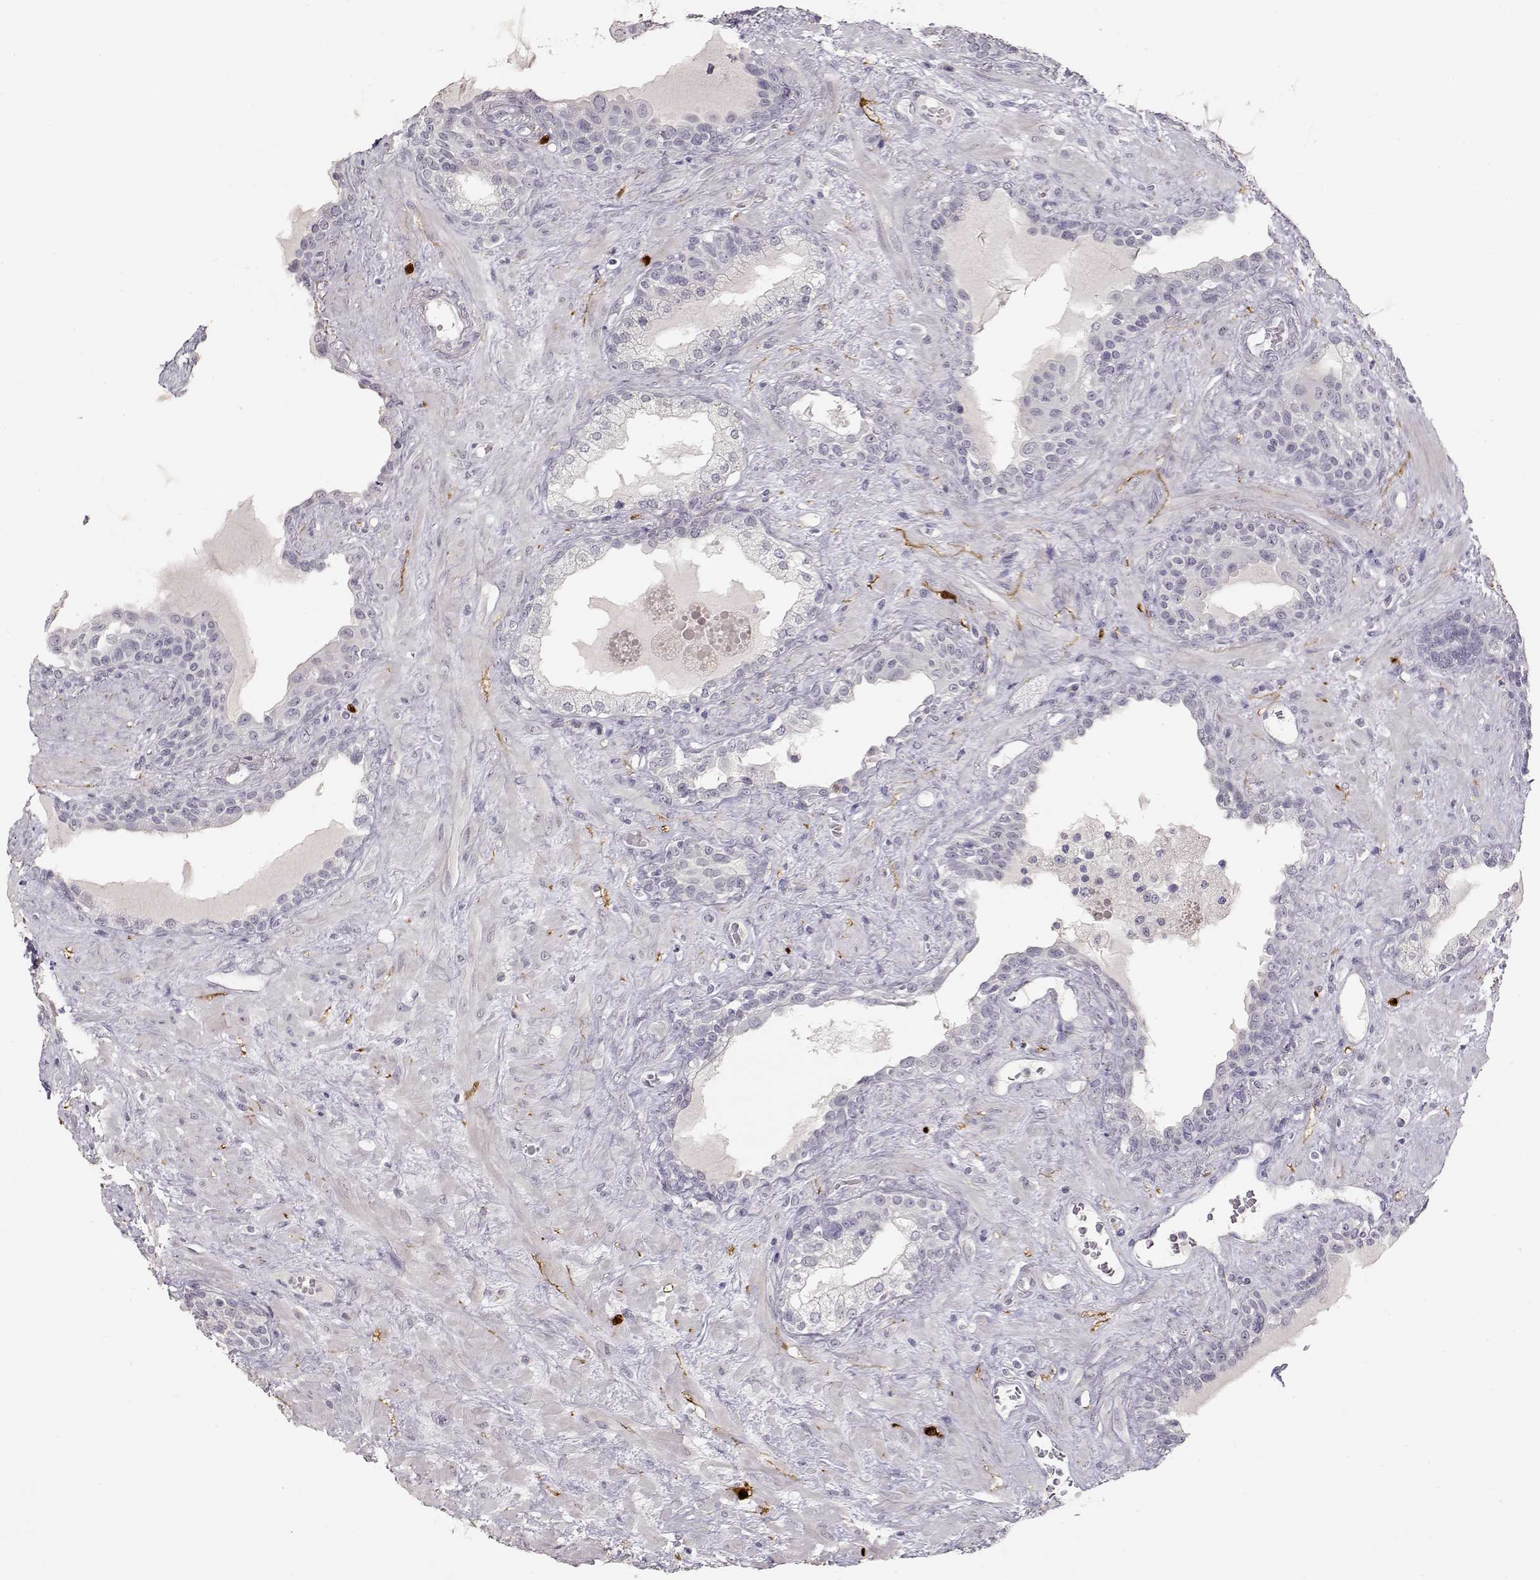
{"staining": {"intensity": "negative", "quantity": "none", "location": "none"}, "tissue": "prostate", "cell_type": "Glandular cells", "image_type": "normal", "snomed": [{"axis": "morphology", "description": "Normal tissue, NOS"}, {"axis": "topography", "description": "Prostate"}], "caption": "Prostate stained for a protein using IHC shows no positivity glandular cells.", "gene": "S100B", "patient": {"sex": "male", "age": 63}}